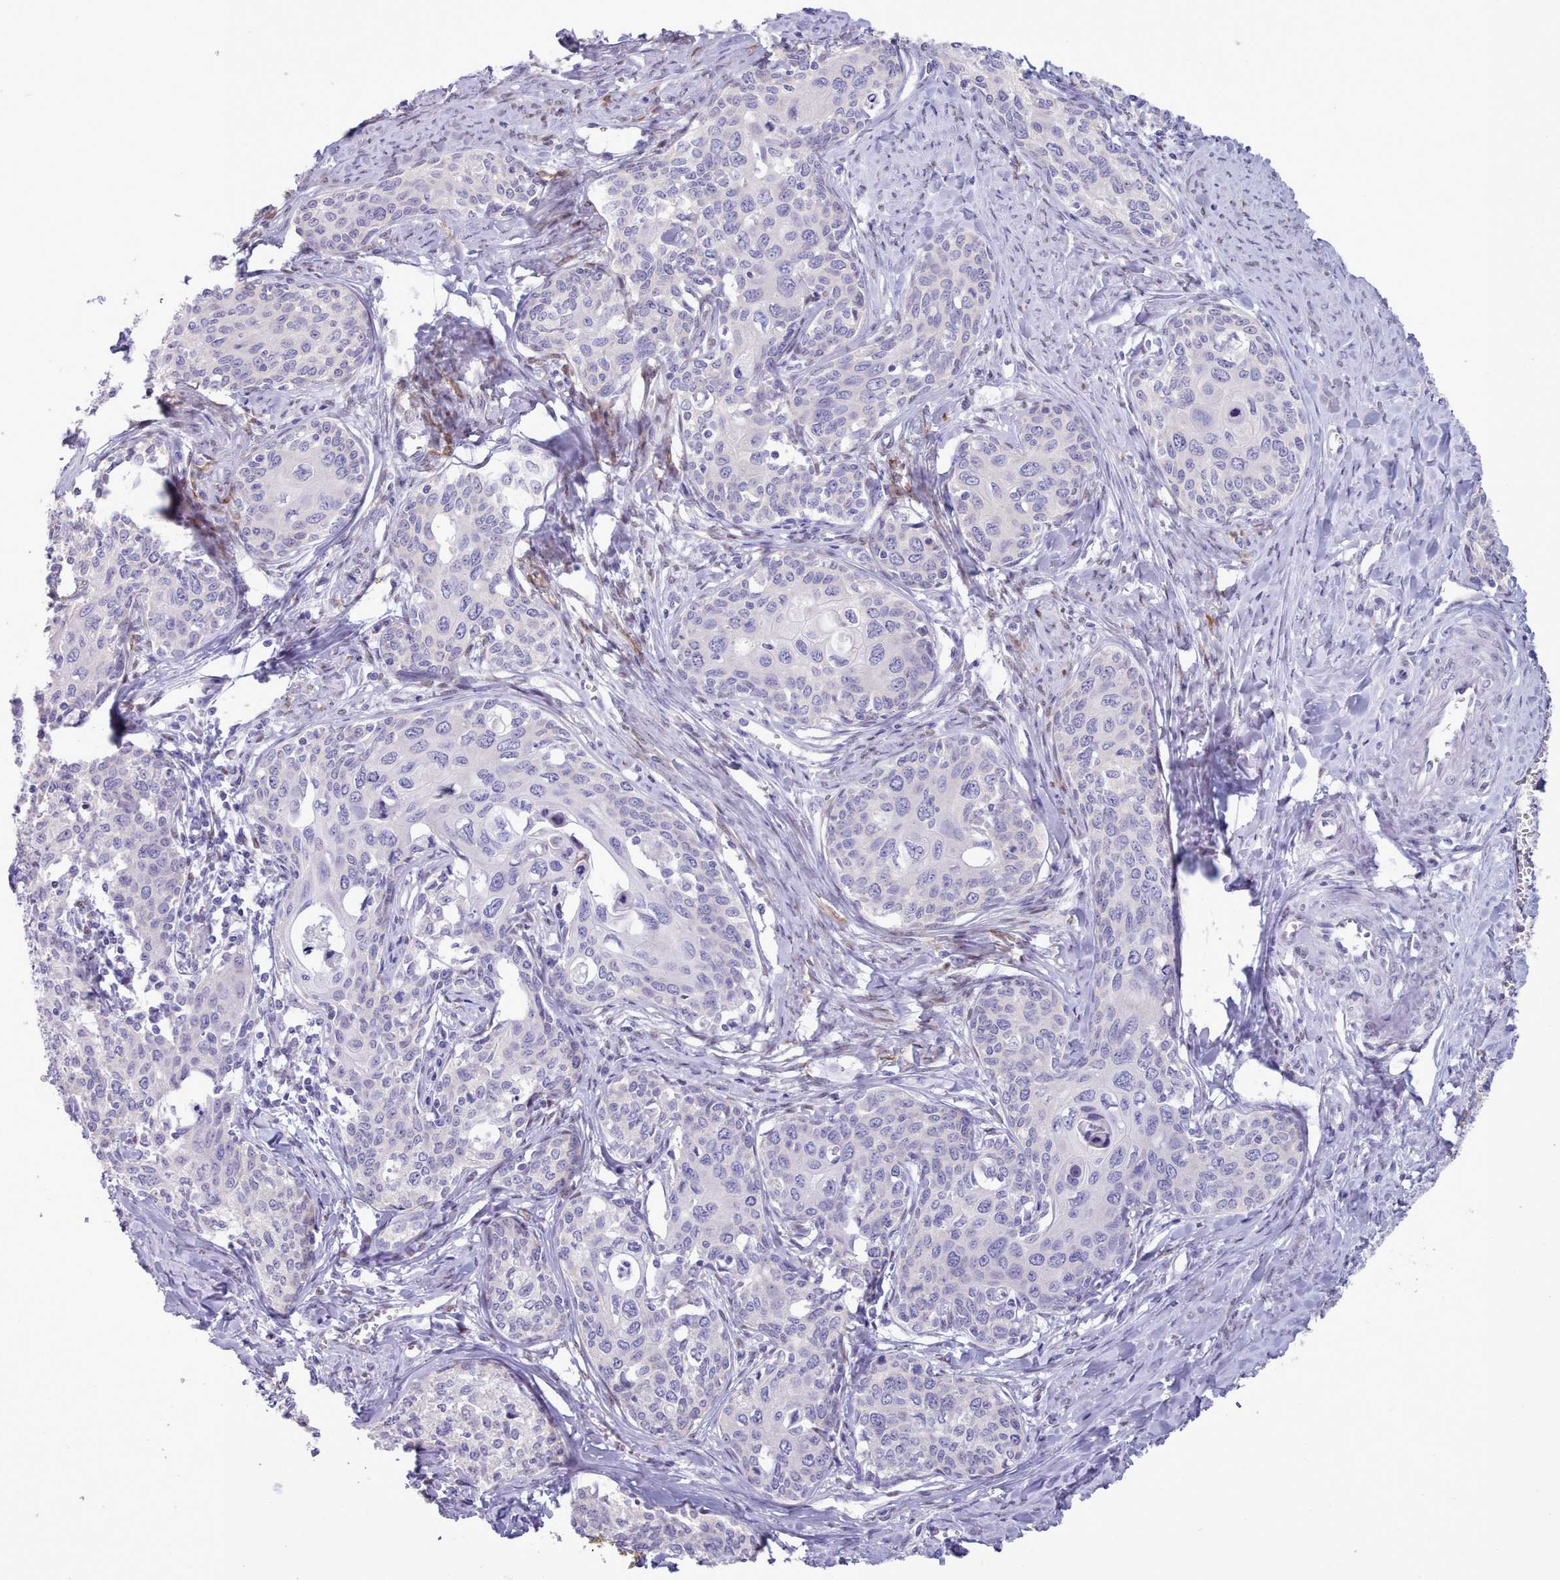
{"staining": {"intensity": "negative", "quantity": "none", "location": "none"}, "tissue": "cervical cancer", "cell_type": "Tumor cells", "image_type": "cancer", "snomed": [{"axis": "morphology", "description": "Squamous cell carcinoma, NOS"}, {"axis": "morphology", "description": "Adenocarcinoma, NOS"}, {"axis": "topography", "description": "Cervix"}], "caption": "A micrograph of cervical adenocarcinoma stained for a protein exhibits no brown staining in tumor cells. (DAB immunohistochemistry (IHC) visualized using brightfield microscopy, high magnification).", "gene": "TMEM253", "patient": {"sex": "female", "age": 52}}